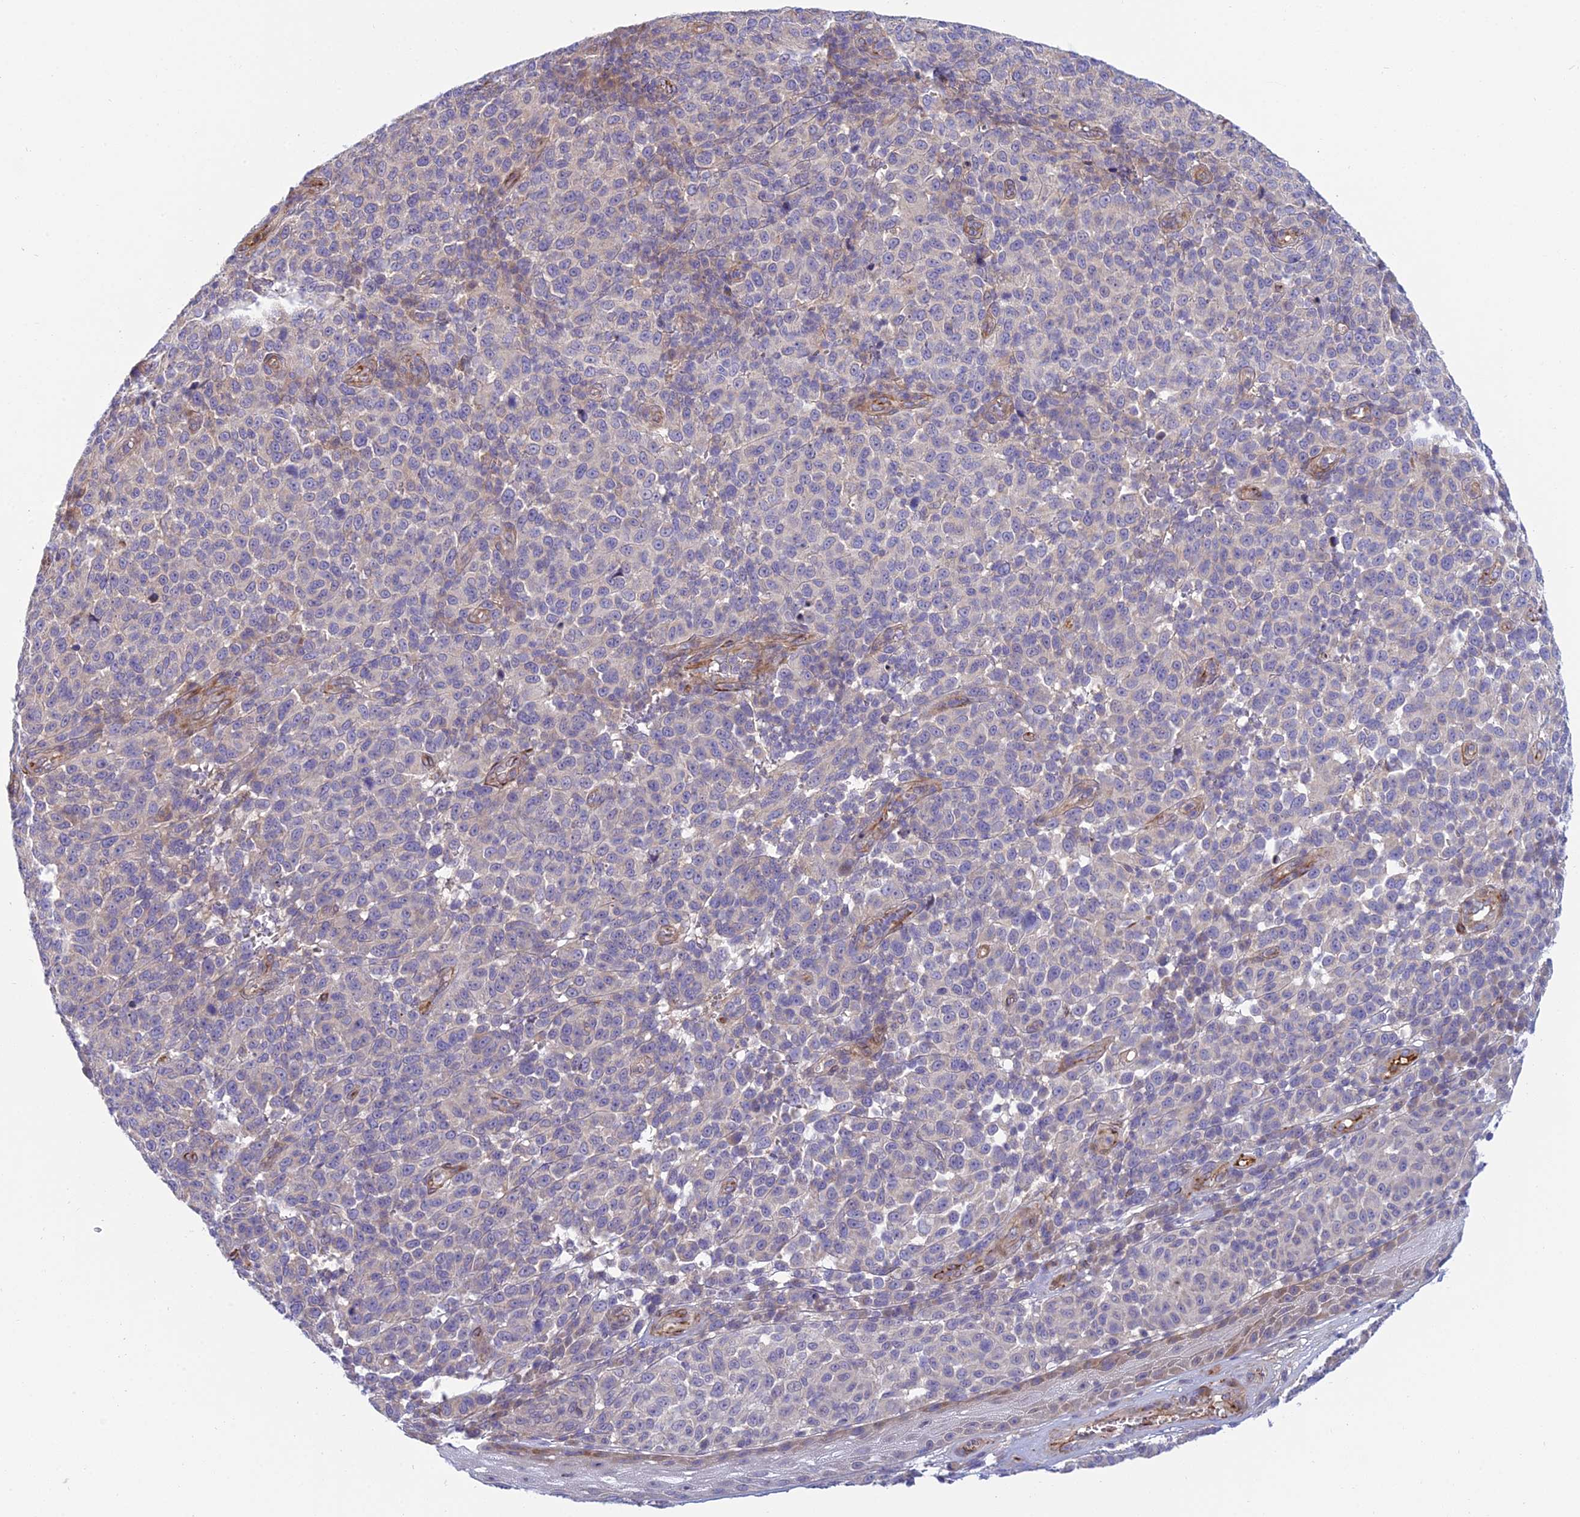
{"staining": {"intensity": "negative", "quantity": "none", "location": "none"}, "tissue": "melanoma", "cell_type": "Tumor cells", "image_type": "cancer", "snomed": [{"axis": "morphology", "description": "Malignant melanoma, NOS"}, {"axis": "topography", "description": "Skin"}], "caption": "Micrograph shows no significant protein expression in tumor cells of melanoma. Brightfield microscopy of immunohistochemistry stained with DAB (3,3'-diaminobenzidine) (brown) and hematoxylin (blue), captured at high magnification.", "gene": "DUS2", "patient": {"sex": "male", "age": 49}}